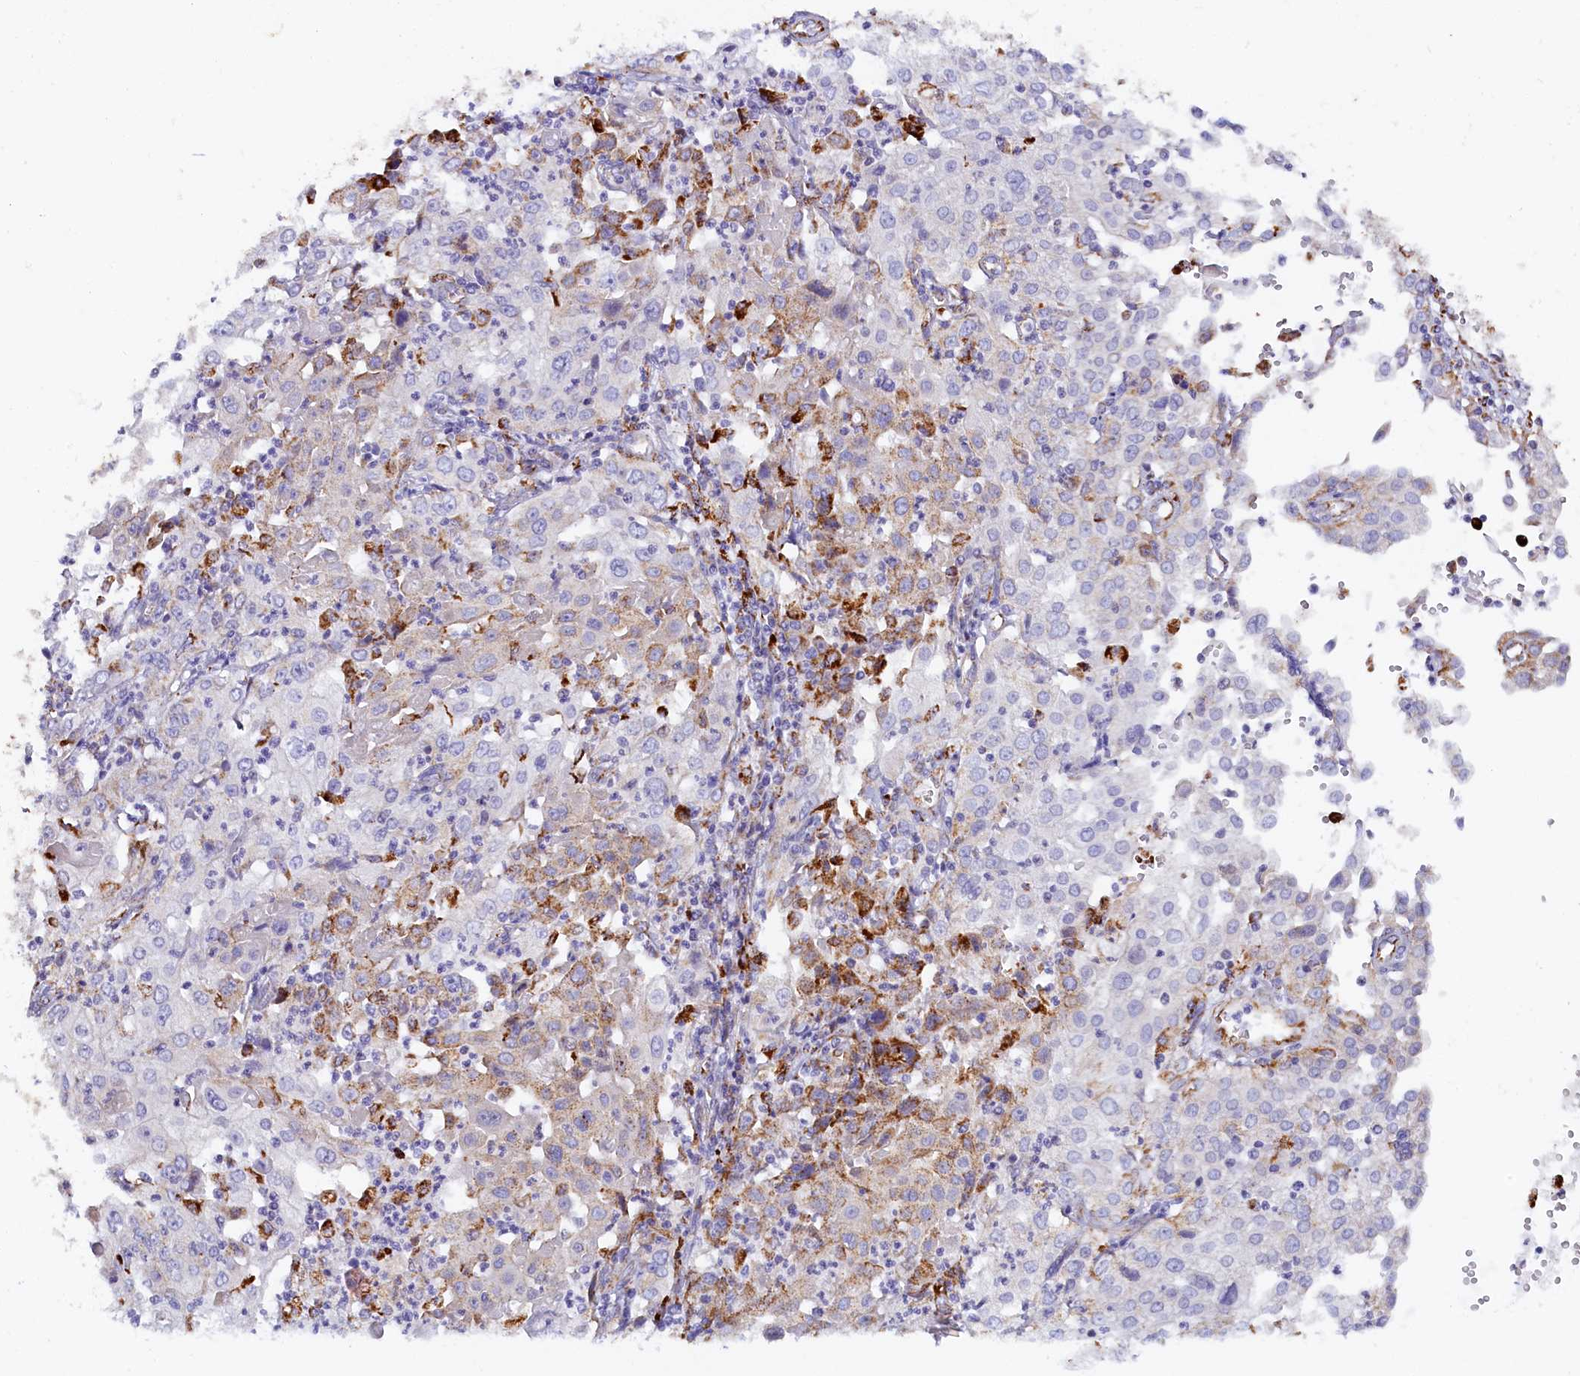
{"staining": {"intensity": "weak", "quantity": "<25%", "location": "cytoplasmic/membranous"}, "tissue": "cervical cancer", "cell_type": "Tumor cells", "image_type": "cancer", "snomed": [{"axis": "morphology", "description": "Squamous cell carcinoma, NOS"}, {"axis": "topography", "description": "Cervix"}], "caption": "Immunohistochemistry image of neoplastic tissue: human cervical squamous cell carcinoma stained with DAB (3,3'-diaminobenzidine) shows no significant protein staining in tumor cells.", "gene": "AKTIP", "patient": {"sex": "female", "age": 39}}